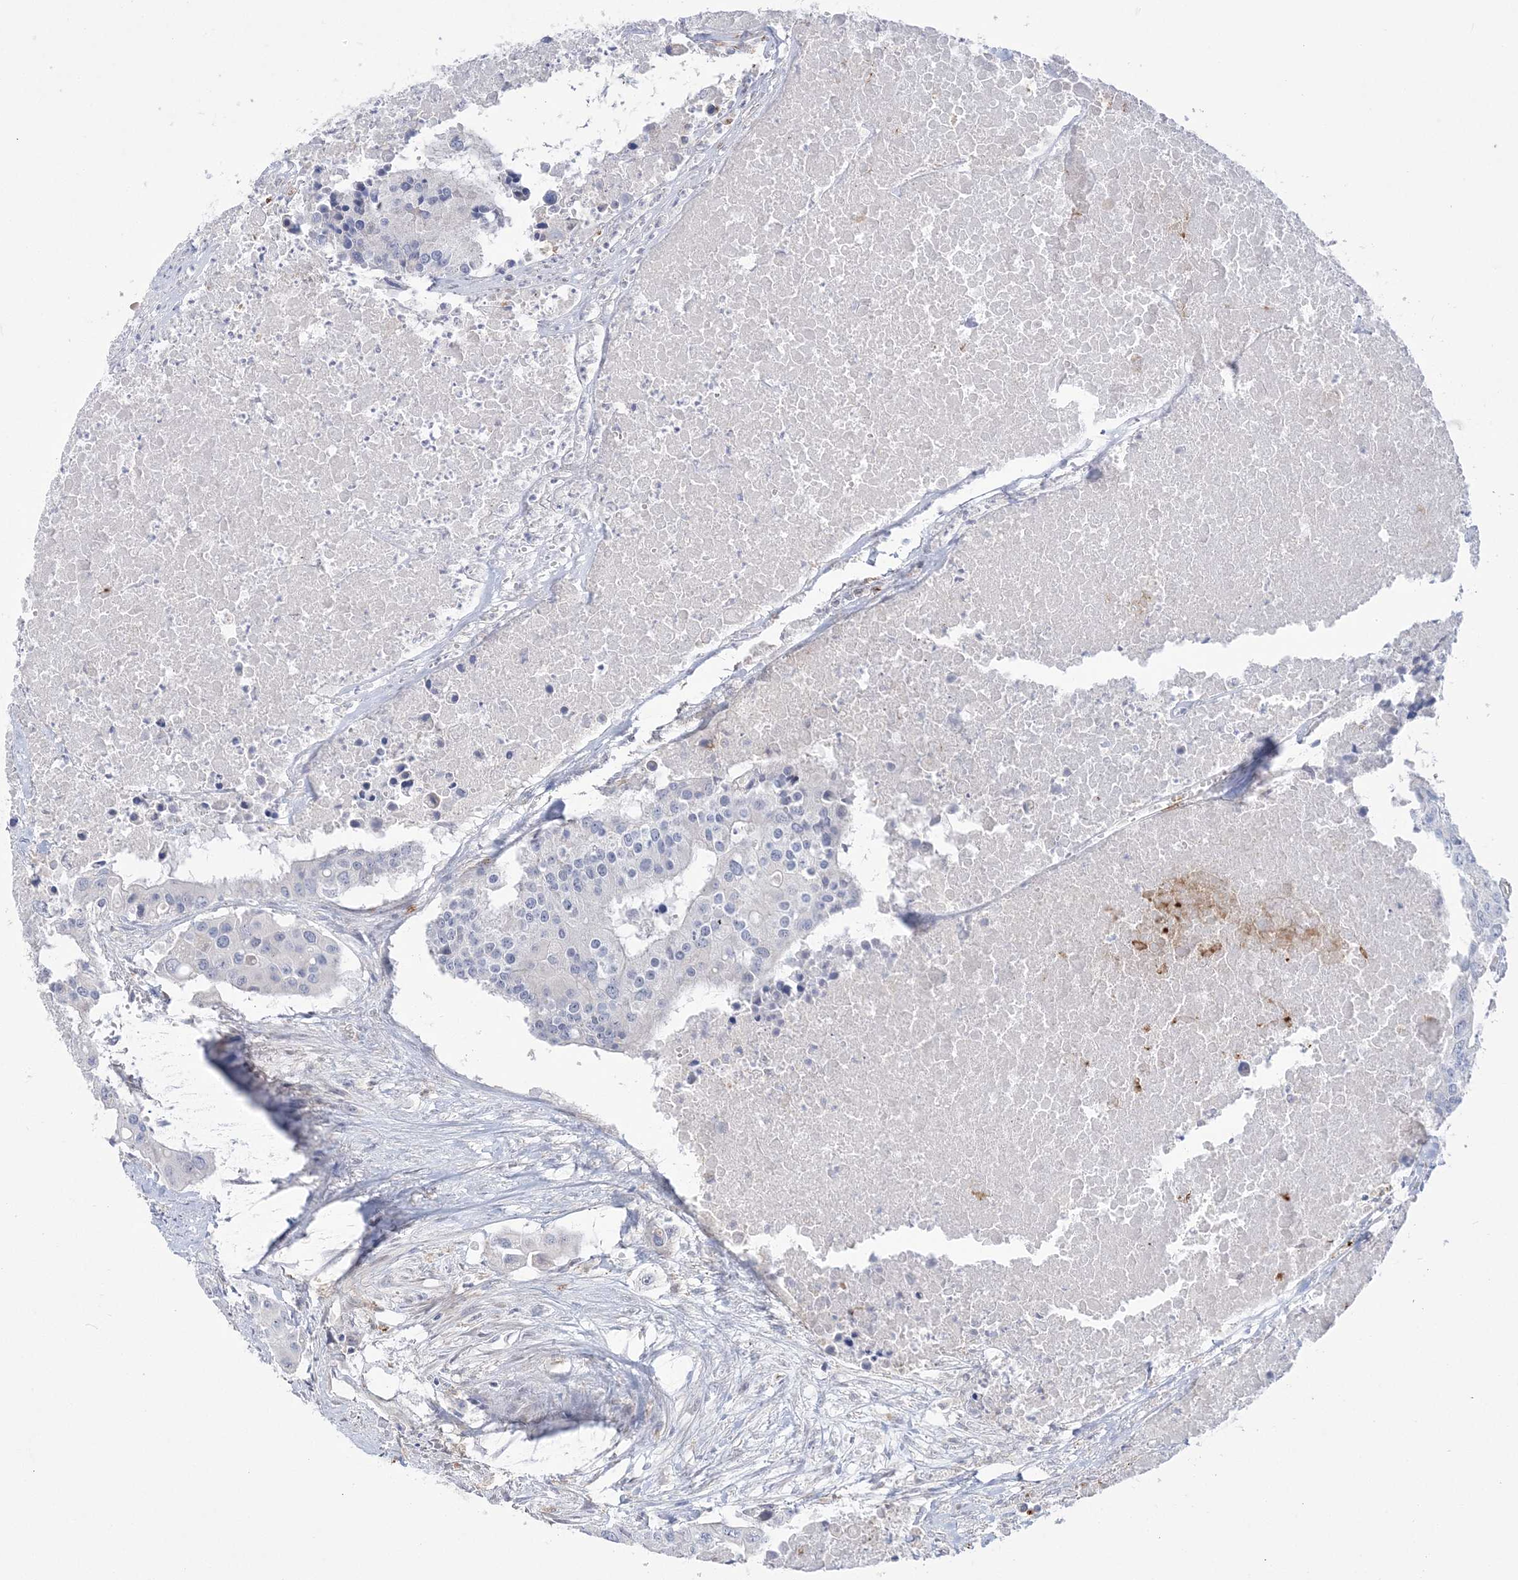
{"staining": {"intensity": "negative", "quantity": "none", "location": "none"}, "tissue": "colorectal cancer", "cell_type": "Tumor cells", "image_type": "cancer", "snomed": [{"axis": "morphology", "description": "Adenocarcinoma, NOS"}, {"axis": "topography", "description": "Colon"}], "caption": "This is an IHC histopathology image of adenocarcinoma (colorectal). There is no staining in tumor cells.", "gene": "HAAO", "patient": {"sex": "male", "age": 77}}